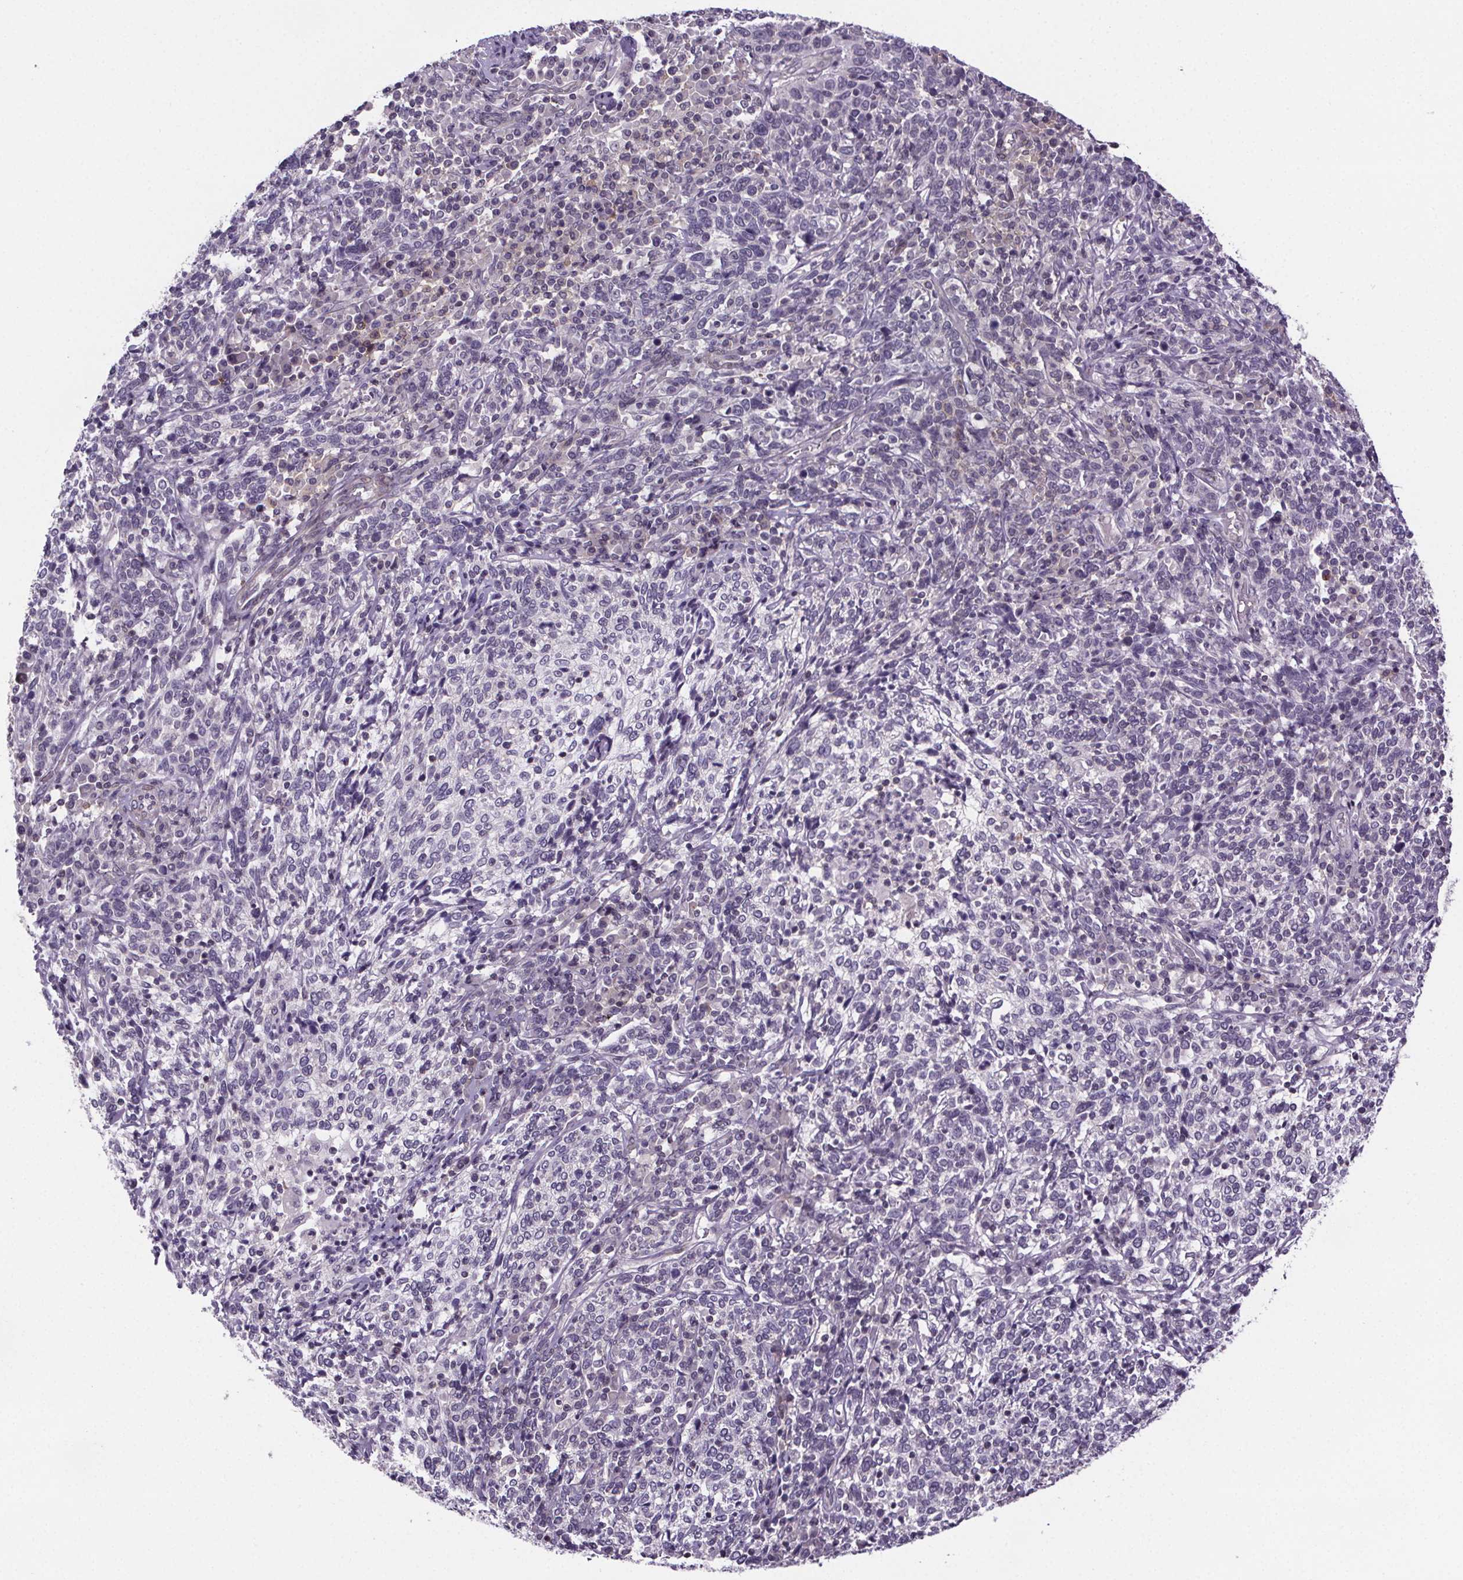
{"staining": {"intensity": "negative", "quantity": "none", "location": "none"}, "tissue": "cervical cancer", "cell_type": "Tumor cells", "image_type": "cancer", "snomed": [{"axis": "morphology", "description": "Squamous cell carcinoma, NOS"}, {"axis": "topography", "description": "Cervix"}], "caption": "IHC of cervical cancer demonstrates no expression in tumor cells.", "gene": "TTC12", "patient": {"sex": "female", "age": 46}}